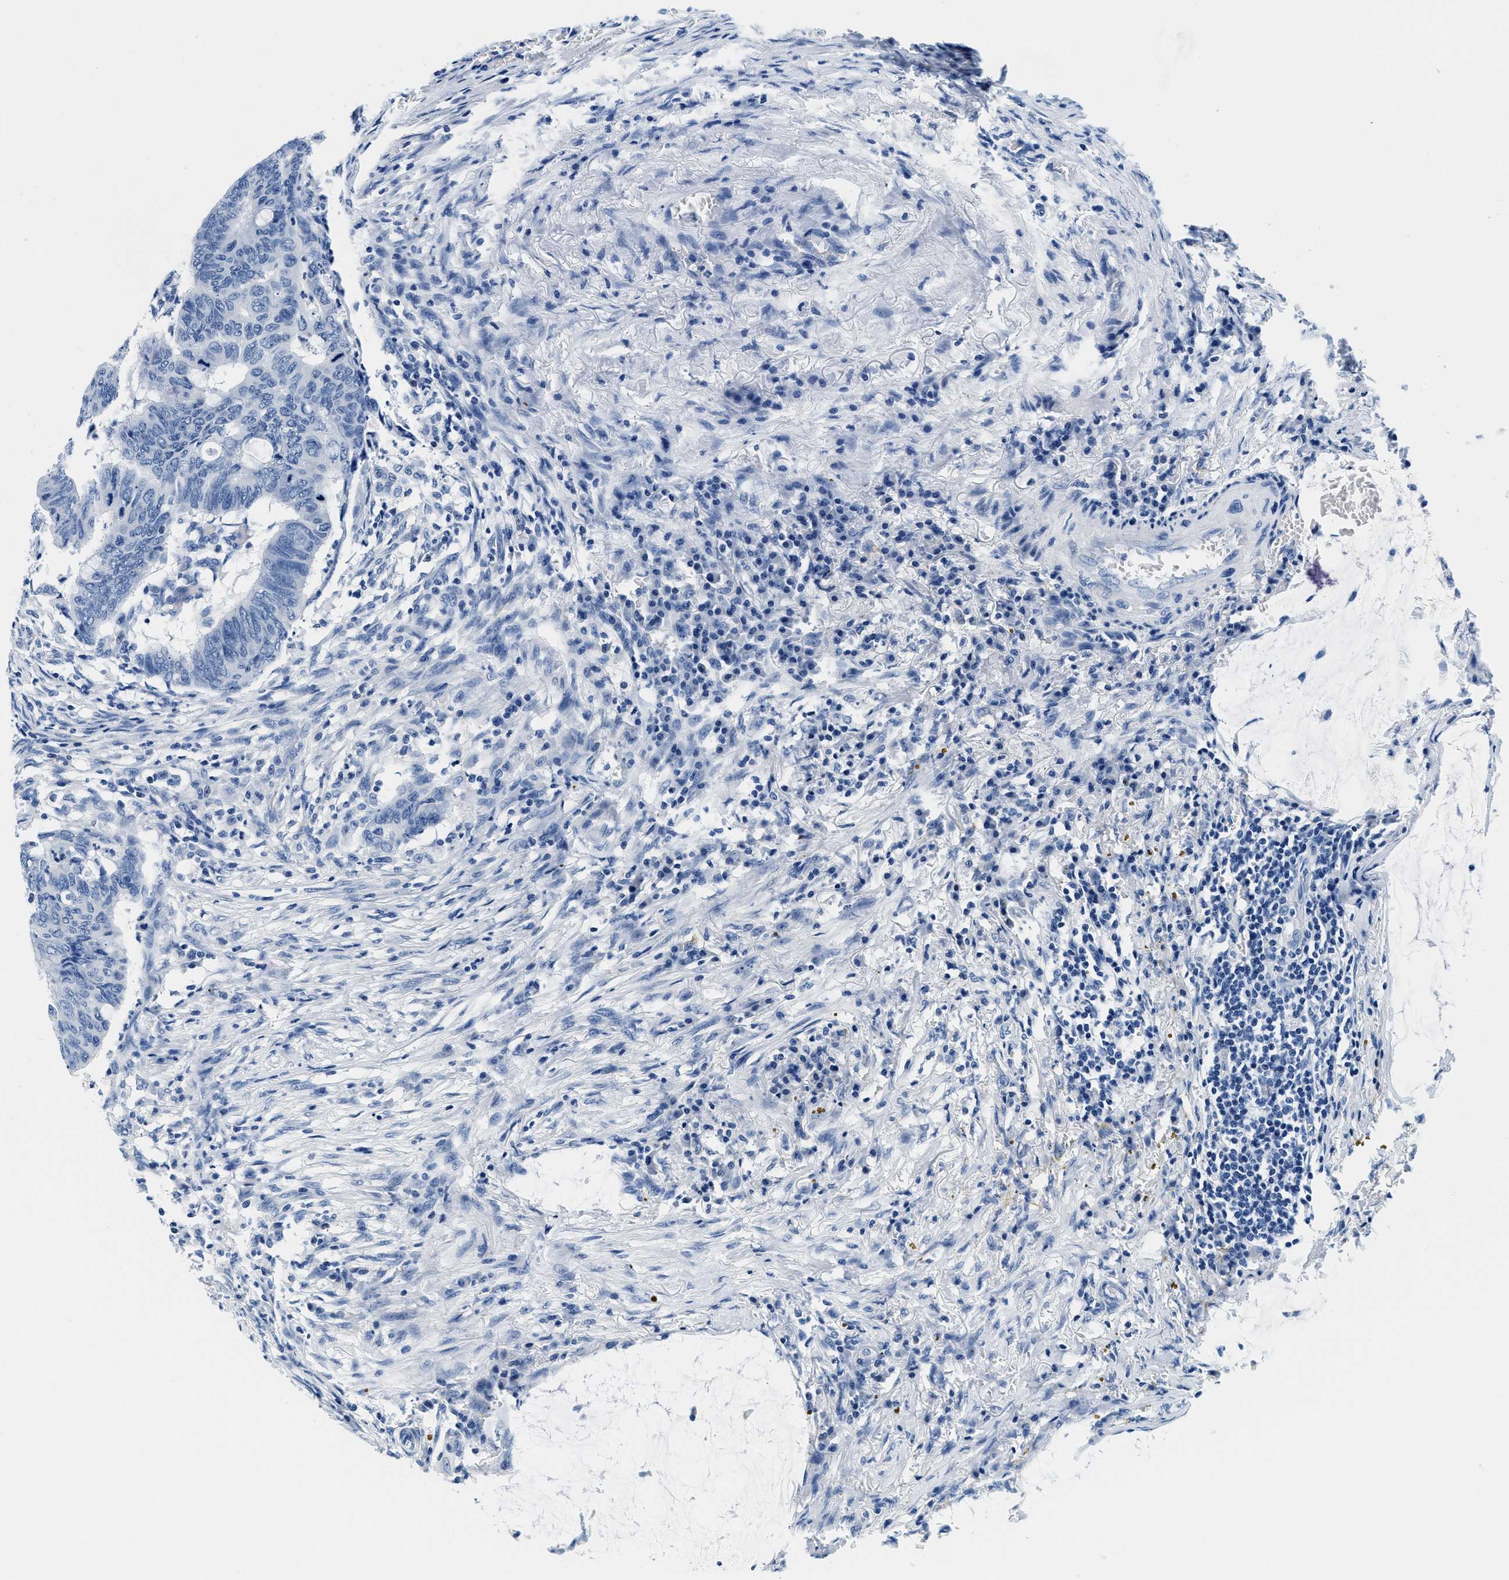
{"staining": {"intensity": "negative", "quantity": "none", "location": "none"}, "tissue": "colorectal cancer", "cell_type": "Tumor cells", "image_type": "cancer", "snomed": [{"axis": "morphology", "description": "Normal tissue, NOS"}, {"axis": "morphology", "description": "Adenocarcinoma, NOS"}, {"axis": "topography", "description": "Rectum"}, {"axis": "topography", "description": "Peripheral nerve tissue"}], "caption": "Colorectal cancer stained for a protein using IHC displays no staining tumor cells.", "gene": "GSTM3", "patient": {"sex": "male", "age": 92}}